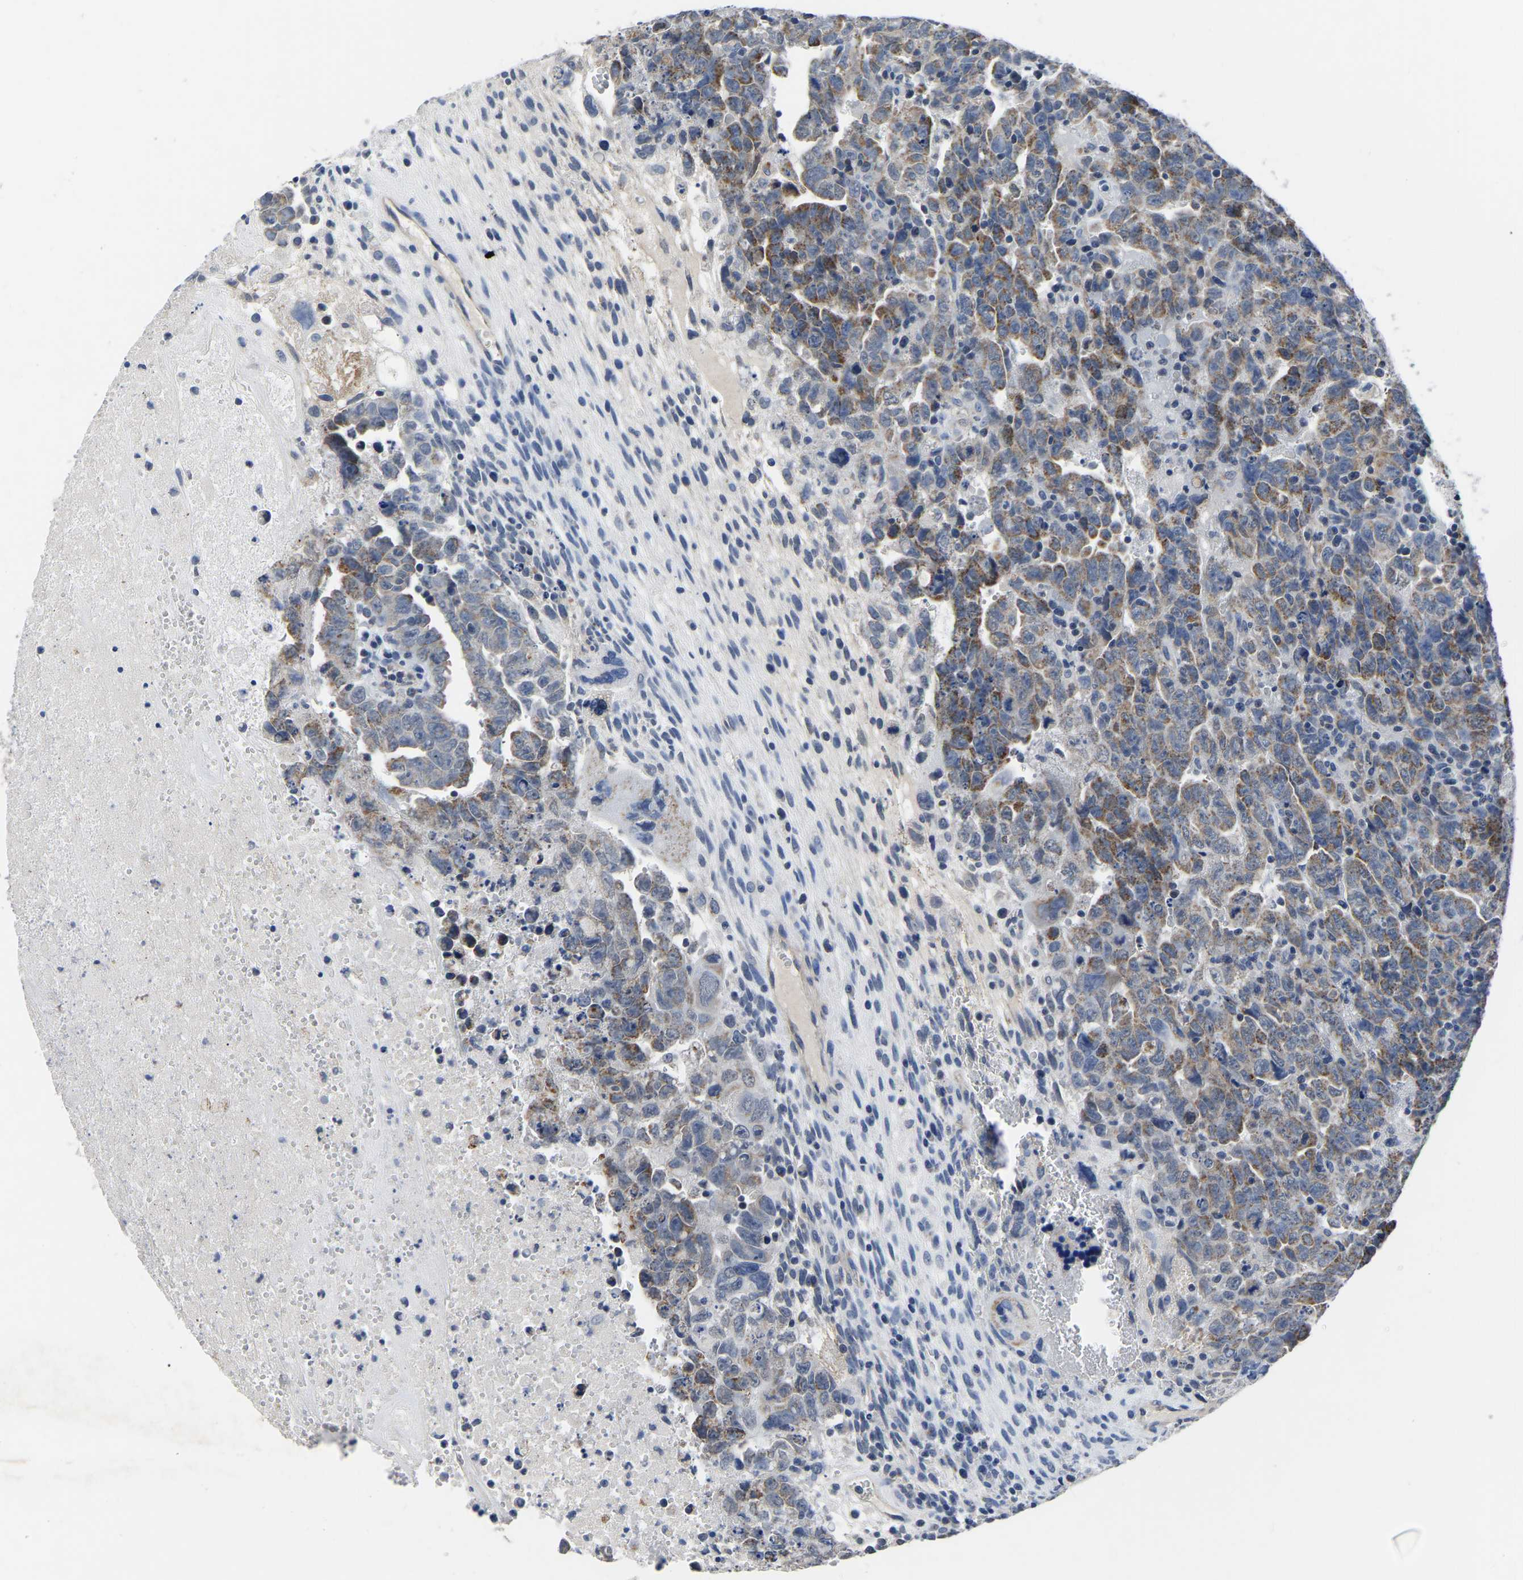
{"staining": {"intensity": "moderate", "quantity": ">75%", "location": "cytoplasmic/membranous"}, "tissue": "testis cancer", "cell_type": "Tumor cells", "image_type": "cancer", "snomed": [{"axis": "morphology", "description": "Carcinoma, Embryonal, NOS"}, {"axis": "topography", "description": "Testis"}], "caption": "High-power microscopy captured an immunohistochemistry (IHC) photomicrograph of testis cancer (embryonal carcinoma), revealing moderate cytoplasmic/membranous expression in about >75% of tumor cells.", "gene": "FGD5", "patient": {"sex": "male", "age": 28}}